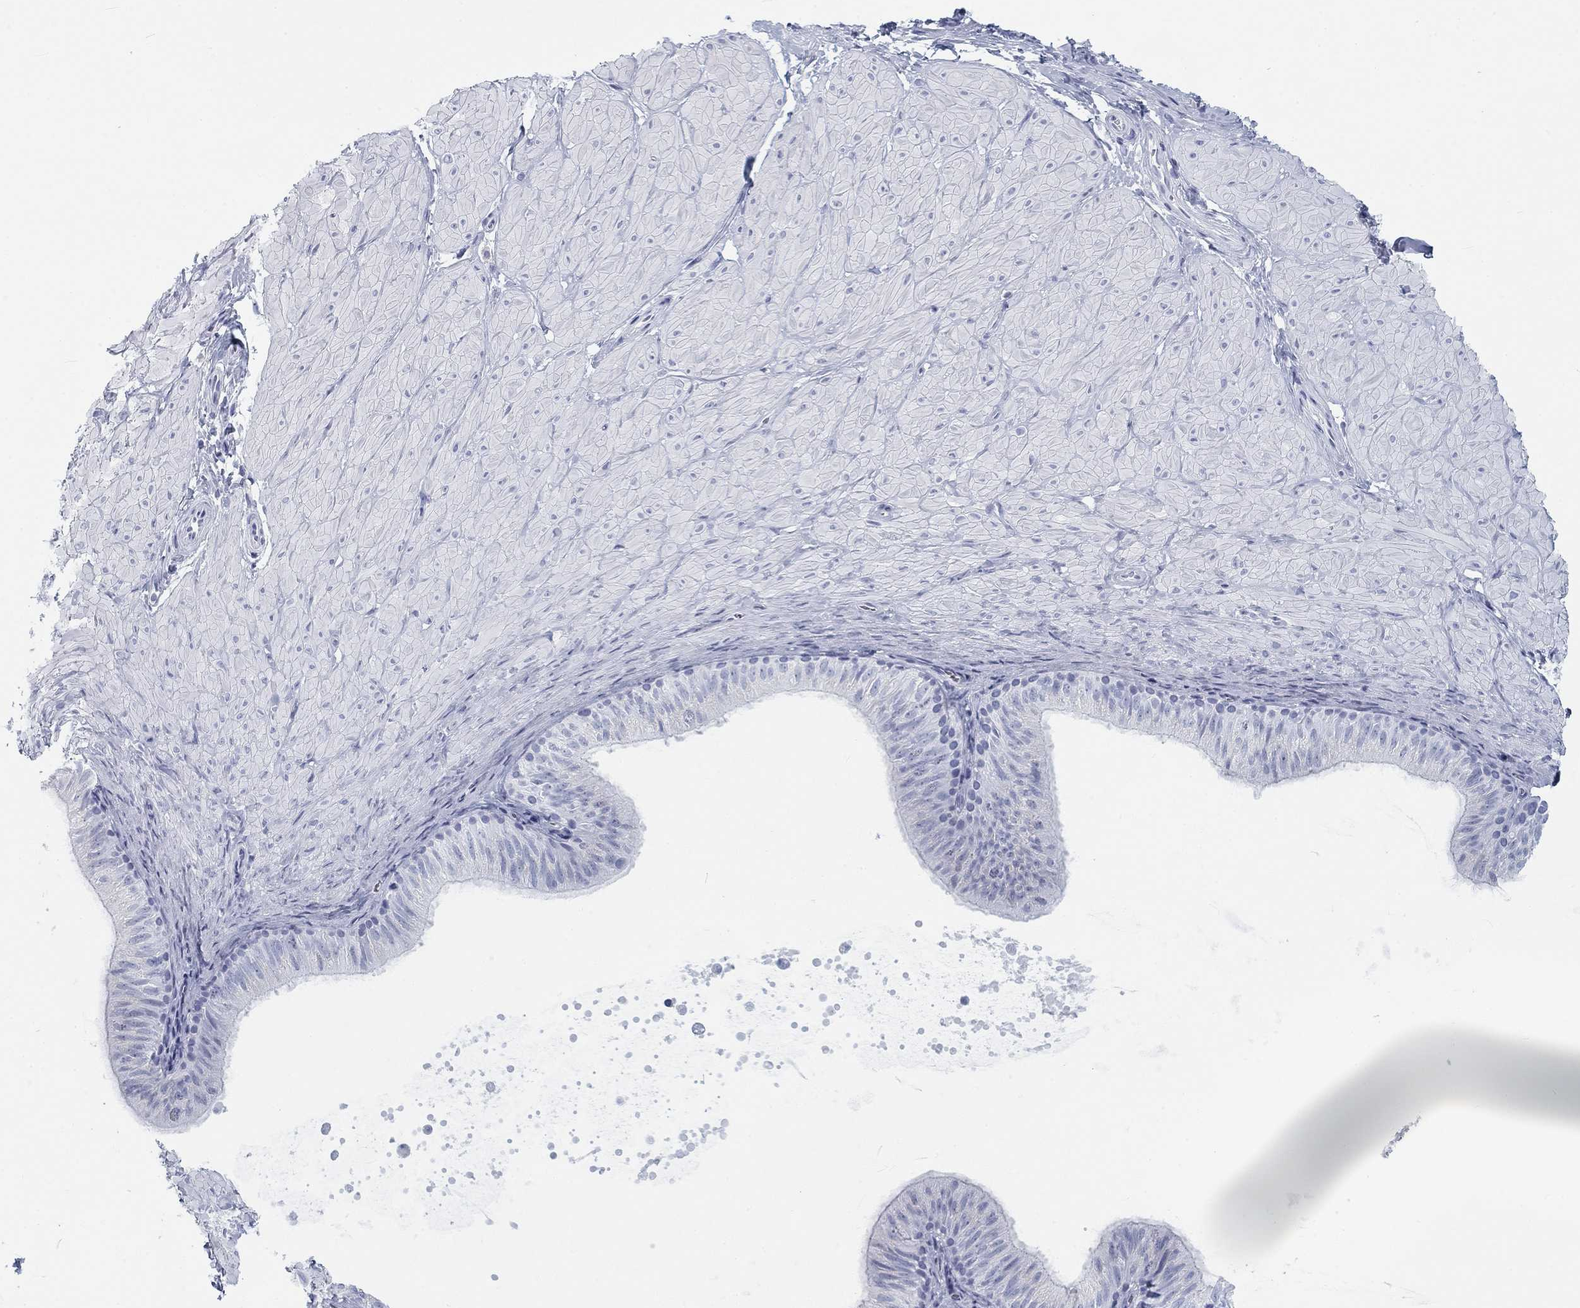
{"staining": {"intensity": "negative", "quantity": "none", "location": "none"}, "tissue": "soft tissue", "cell_type": "Fibroblasts", "image_type": "normal", "snomed": [{"axis": "morphology", "description": "Normal tissue, NOS"}, {"axis": "topography", "description": "Smooth muscle"}, {"axis": "topography", "description": "Peripheral nerve tissue"}], "caption": "Soft tissue stained for a protein using IHC shows no expression fibroblasts.", "gene": "CALB1", "patient": {"sex": "male", "age": 22}}